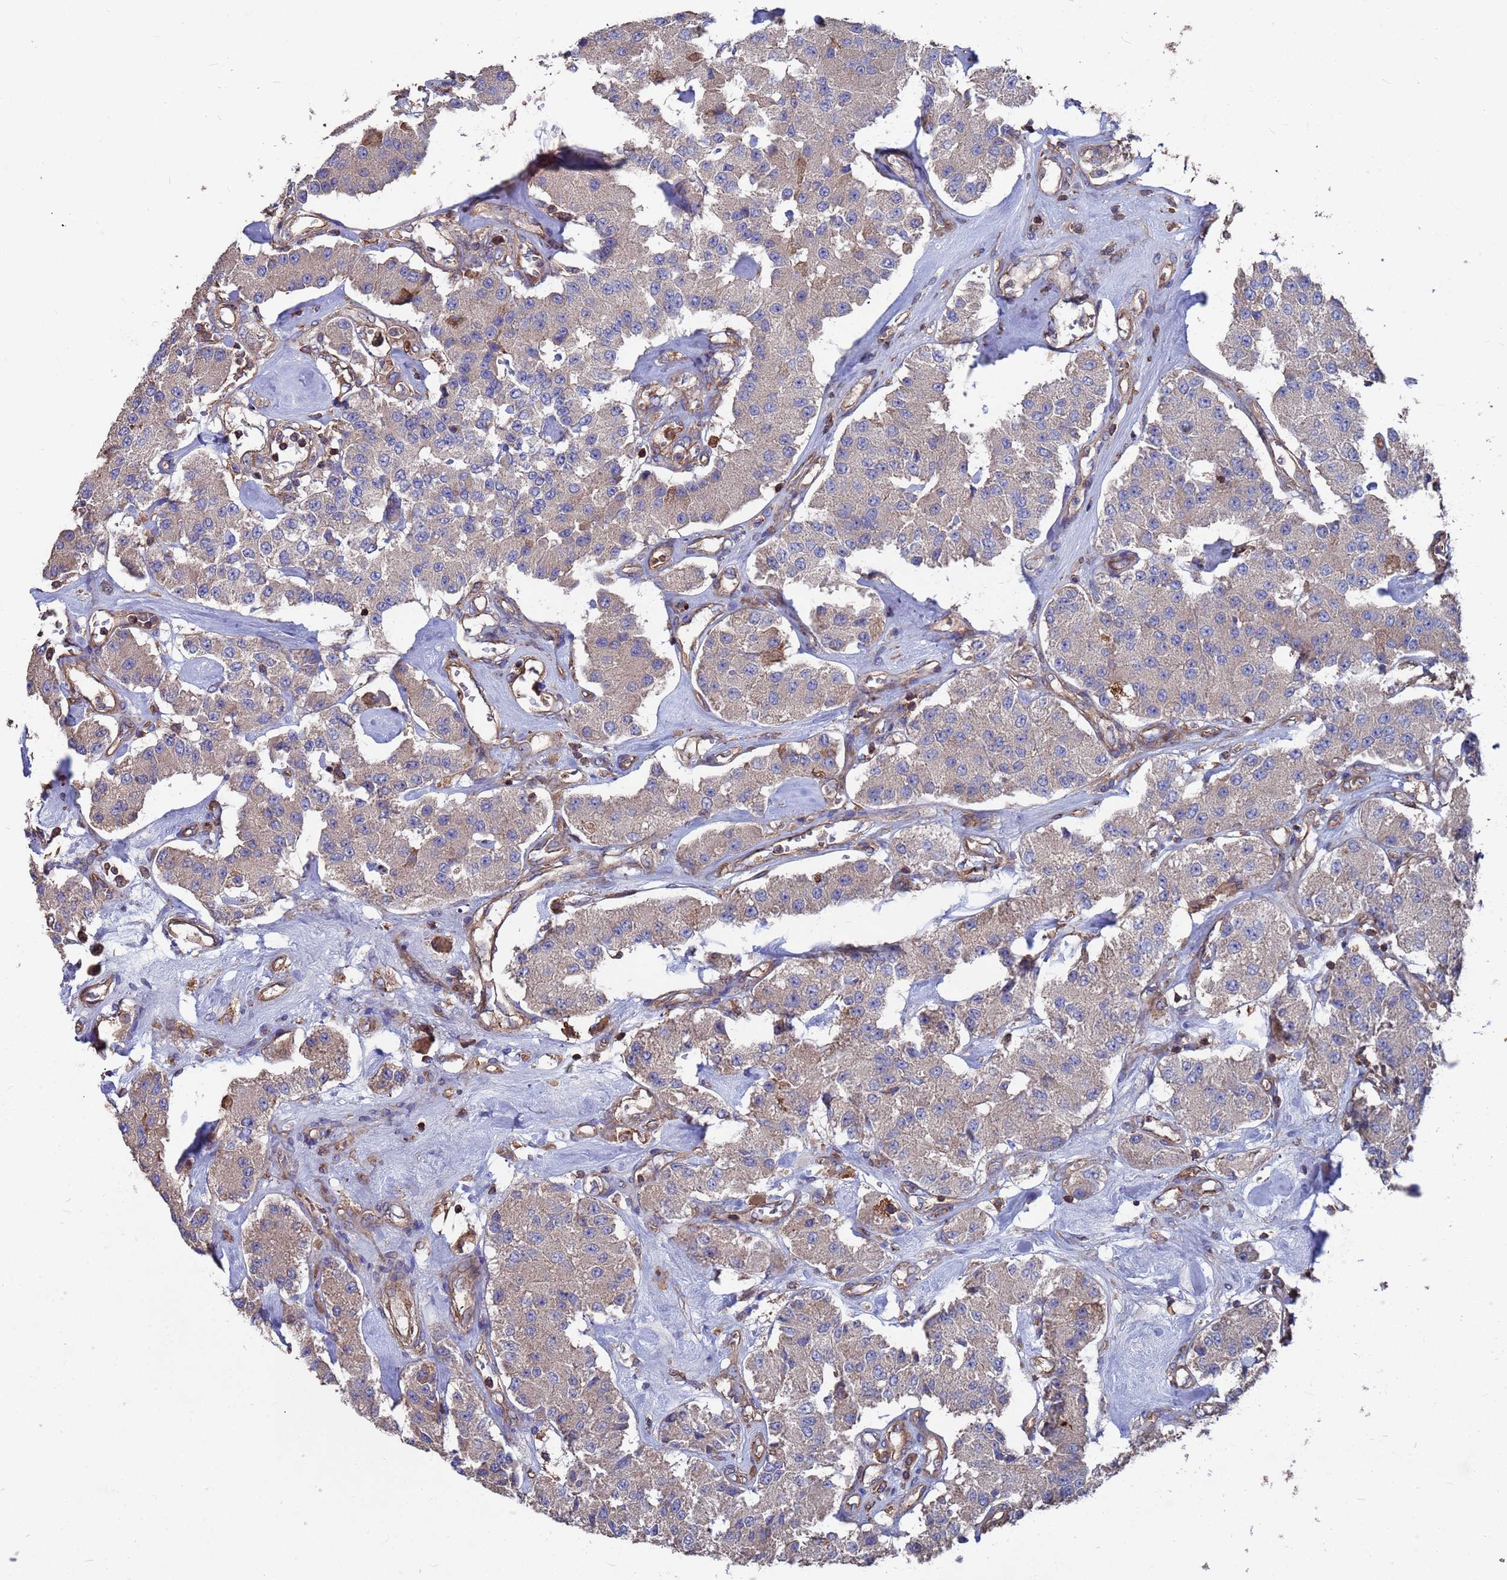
{"staining": {"intensity": "negative", "quantity": "none", "location": "none"}, "tissue": "carcinoid", "cell_type": "Tumor cells", "image_type": "cancer", "snomed": [{"axis": "morphology", "description": "Carcinoid, malignant, NOS"}, {"axis": "topography", "description": "Pancreas"}], "caption": "High magnification brightfield microscopy of malignant carcinoid stained with DAB (3,3'-diaminobenzidine) (brown) and counterstained with hematoxylin (blue): tumor cells show no significant positivity. (DAB (3,3'-diaminobenzidine) immunohistochemistry (IHC) visualized using brightfield microscopy, high magnification).", "gene": "PYCR1", "patient": {"sex": "male", "age": 41}}